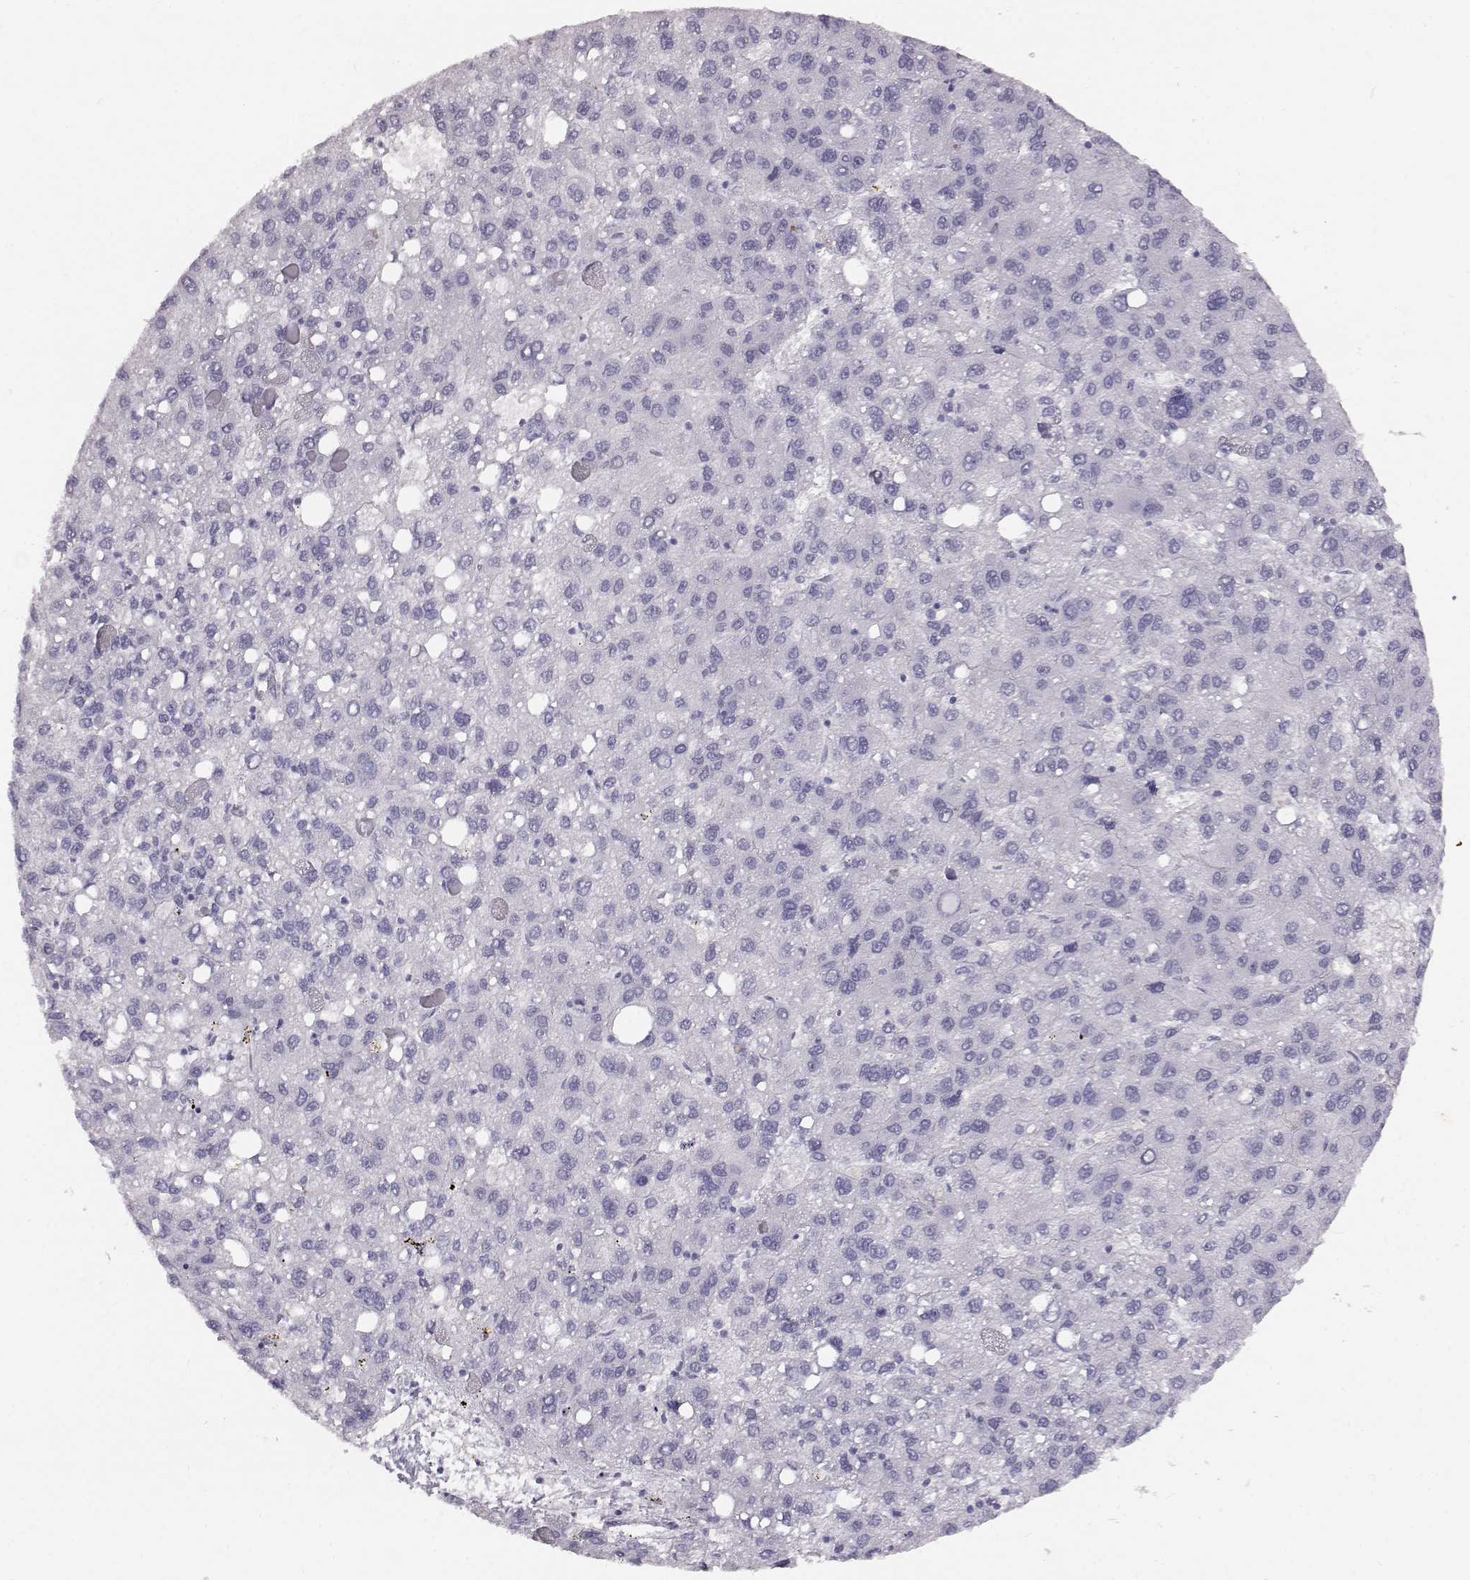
{"staining": {"intensity": "negative", "quantity": "none", "location": "none"}, "tissue": "liver cancer", "cell_type": "Tumor cells", "image_type": "cancer", "snomed": [{"axis": "morphology", "description": "Carcinoma, Hepatocellular, NOS"}, {"axis": "topography", "description": "Liver"}], "caption": "High power microscopy photomicrograph of an immunohistochemistry photomicrograph of liver hepatocellular carcinoma, revealing no significant positivity in tumor cells. (DAB (3,3'-diaminobenzidine) immunohistochemistry with hematoxylin counter stain).", "gene": "KRTAP16-1", "patient": {"sex": "female", "age": 82}}